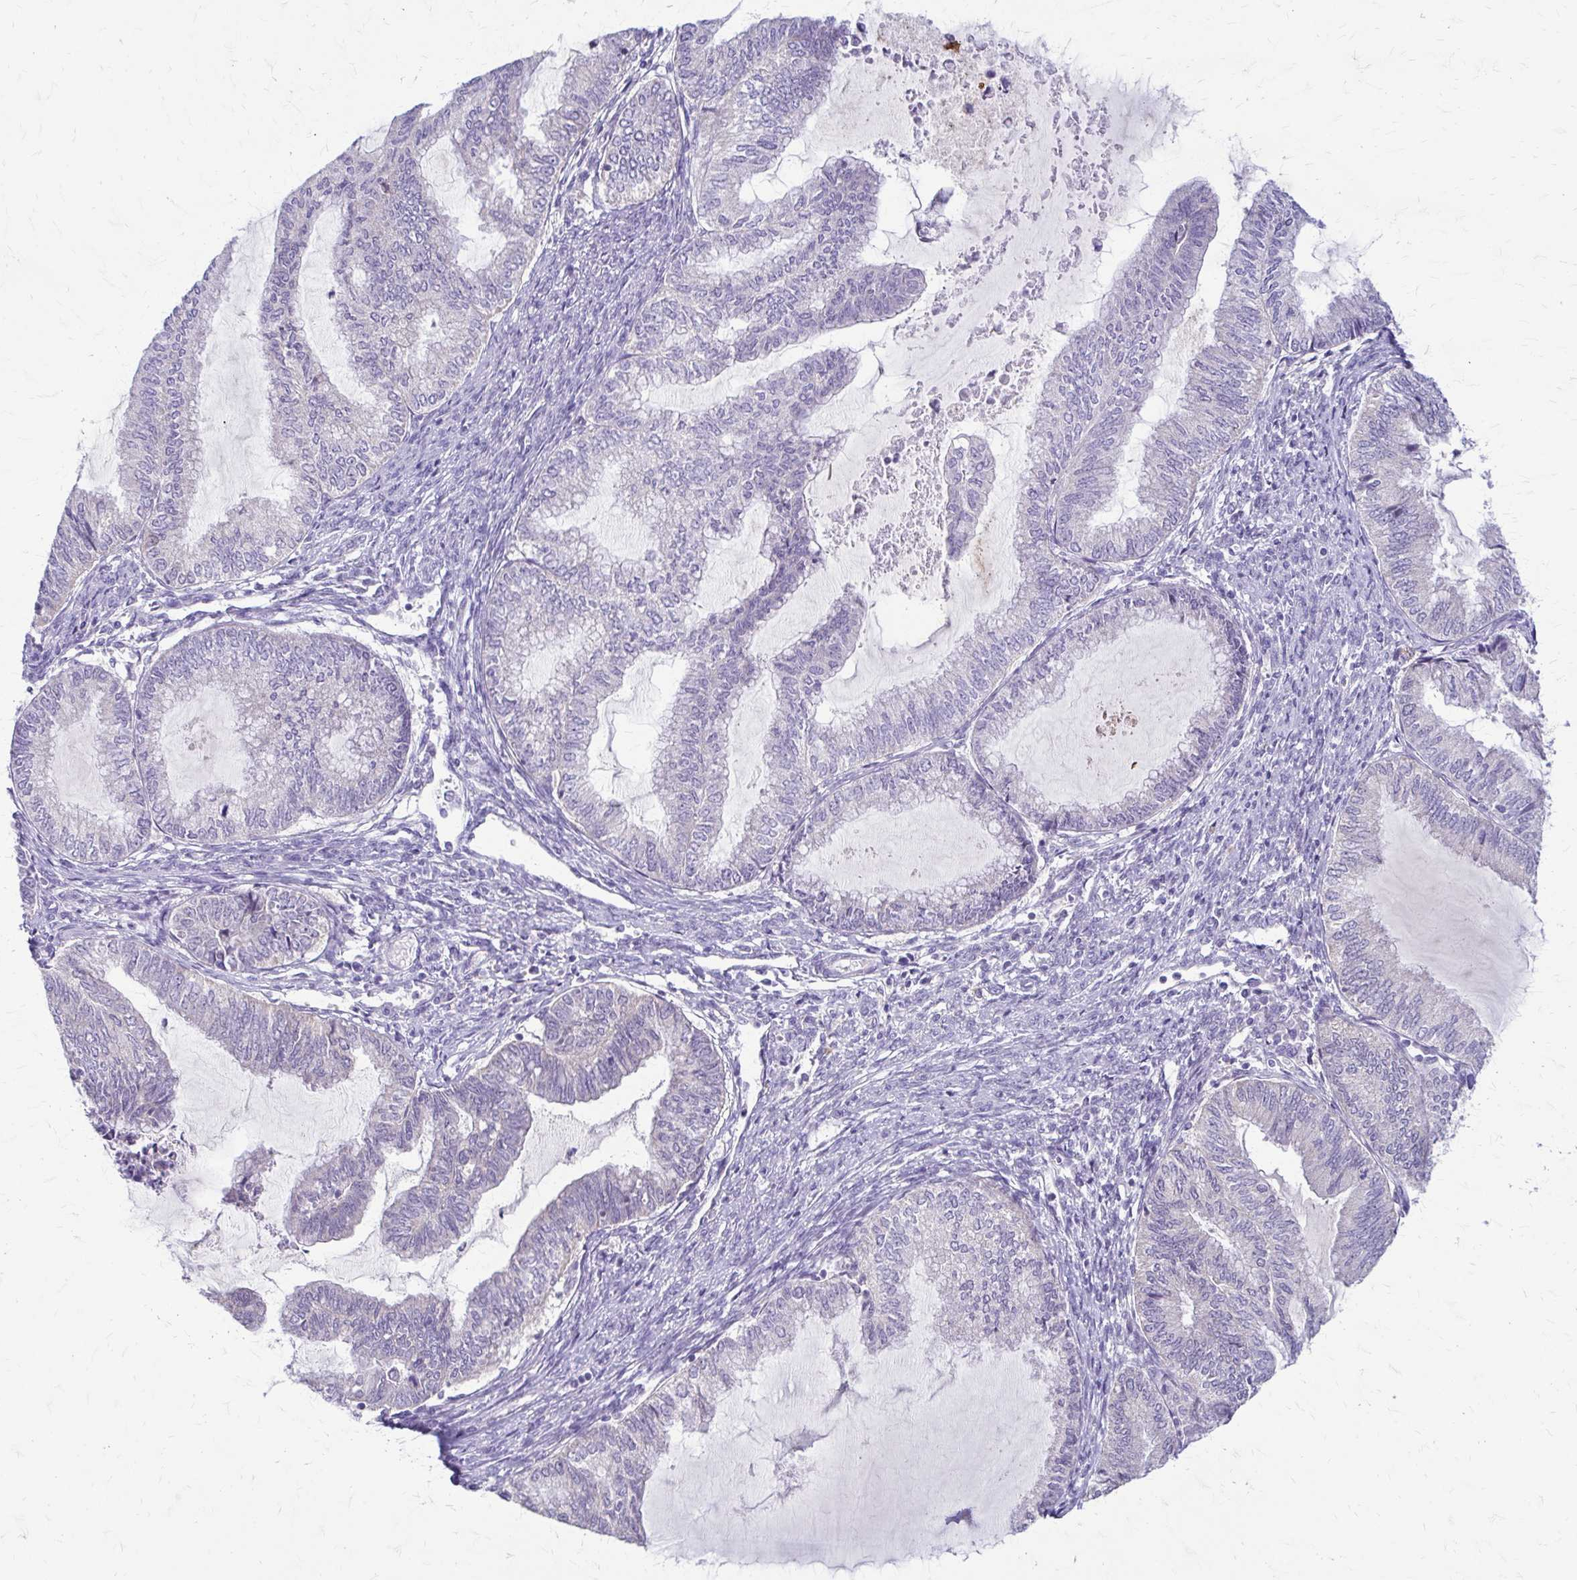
{"staining": {"intensity": "negative", "quantity": "none", "location": "none"}, "tissue": "endometrial cancer", "cell_type": "Tumor cells", "image_type": "cancer", "snomed": [{"axis": "morphology", "description": "Adenocarcinoma, NOS"}, {"axis": "topography", "description": "Endometrium"}], "caption": "IHC of endometrial adenocarcinoma displays no expression in tumor cells.", "gene": "SAMD13", "patient": {"sex": "female", "age": 79}}